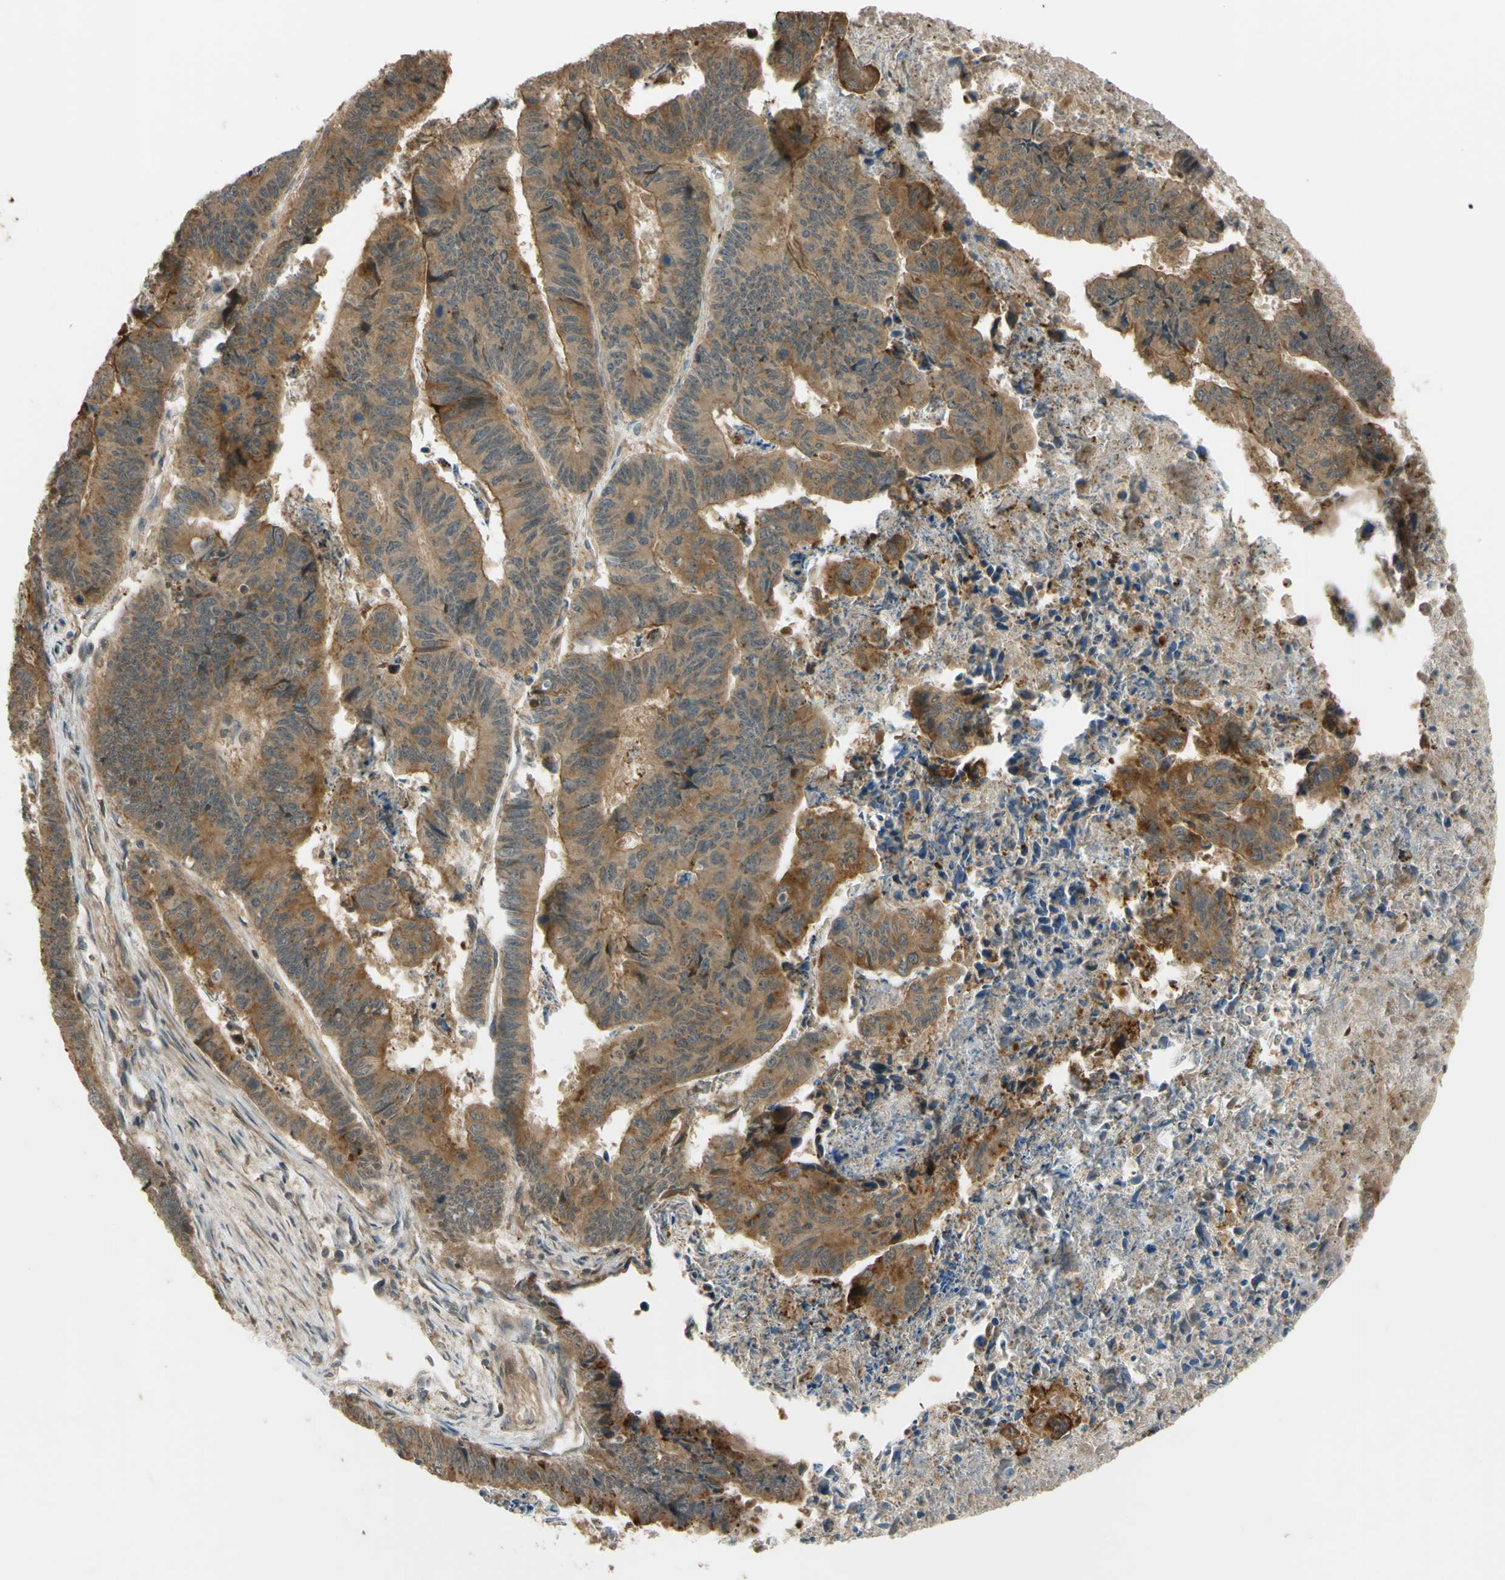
{"staining": {"intensity": "moderate", "quantity": ">75%", "location": "cytoplasmic/membranous"}, "tissue": "stomach cancer", "cell_type": "Tumor cells", "image_type": "cancer", "snomed": [{"axis": "morphology", "description": "Adenocarcinoma, NOS"}, {"axis": "topography", "description": "Stomach, lower"}], "caption": "IHC histopathology image of neoplastic tissue: stomach cancer stained using immunohistochemistry displays medium levels of moderate protein expression localized specifically in the cytoplasmic/membranous of tumor cells, appearing as a cytoplasmic/membranous brown color.", "gene": "FLII", "patient": {"sex": "male", "age": 77}}